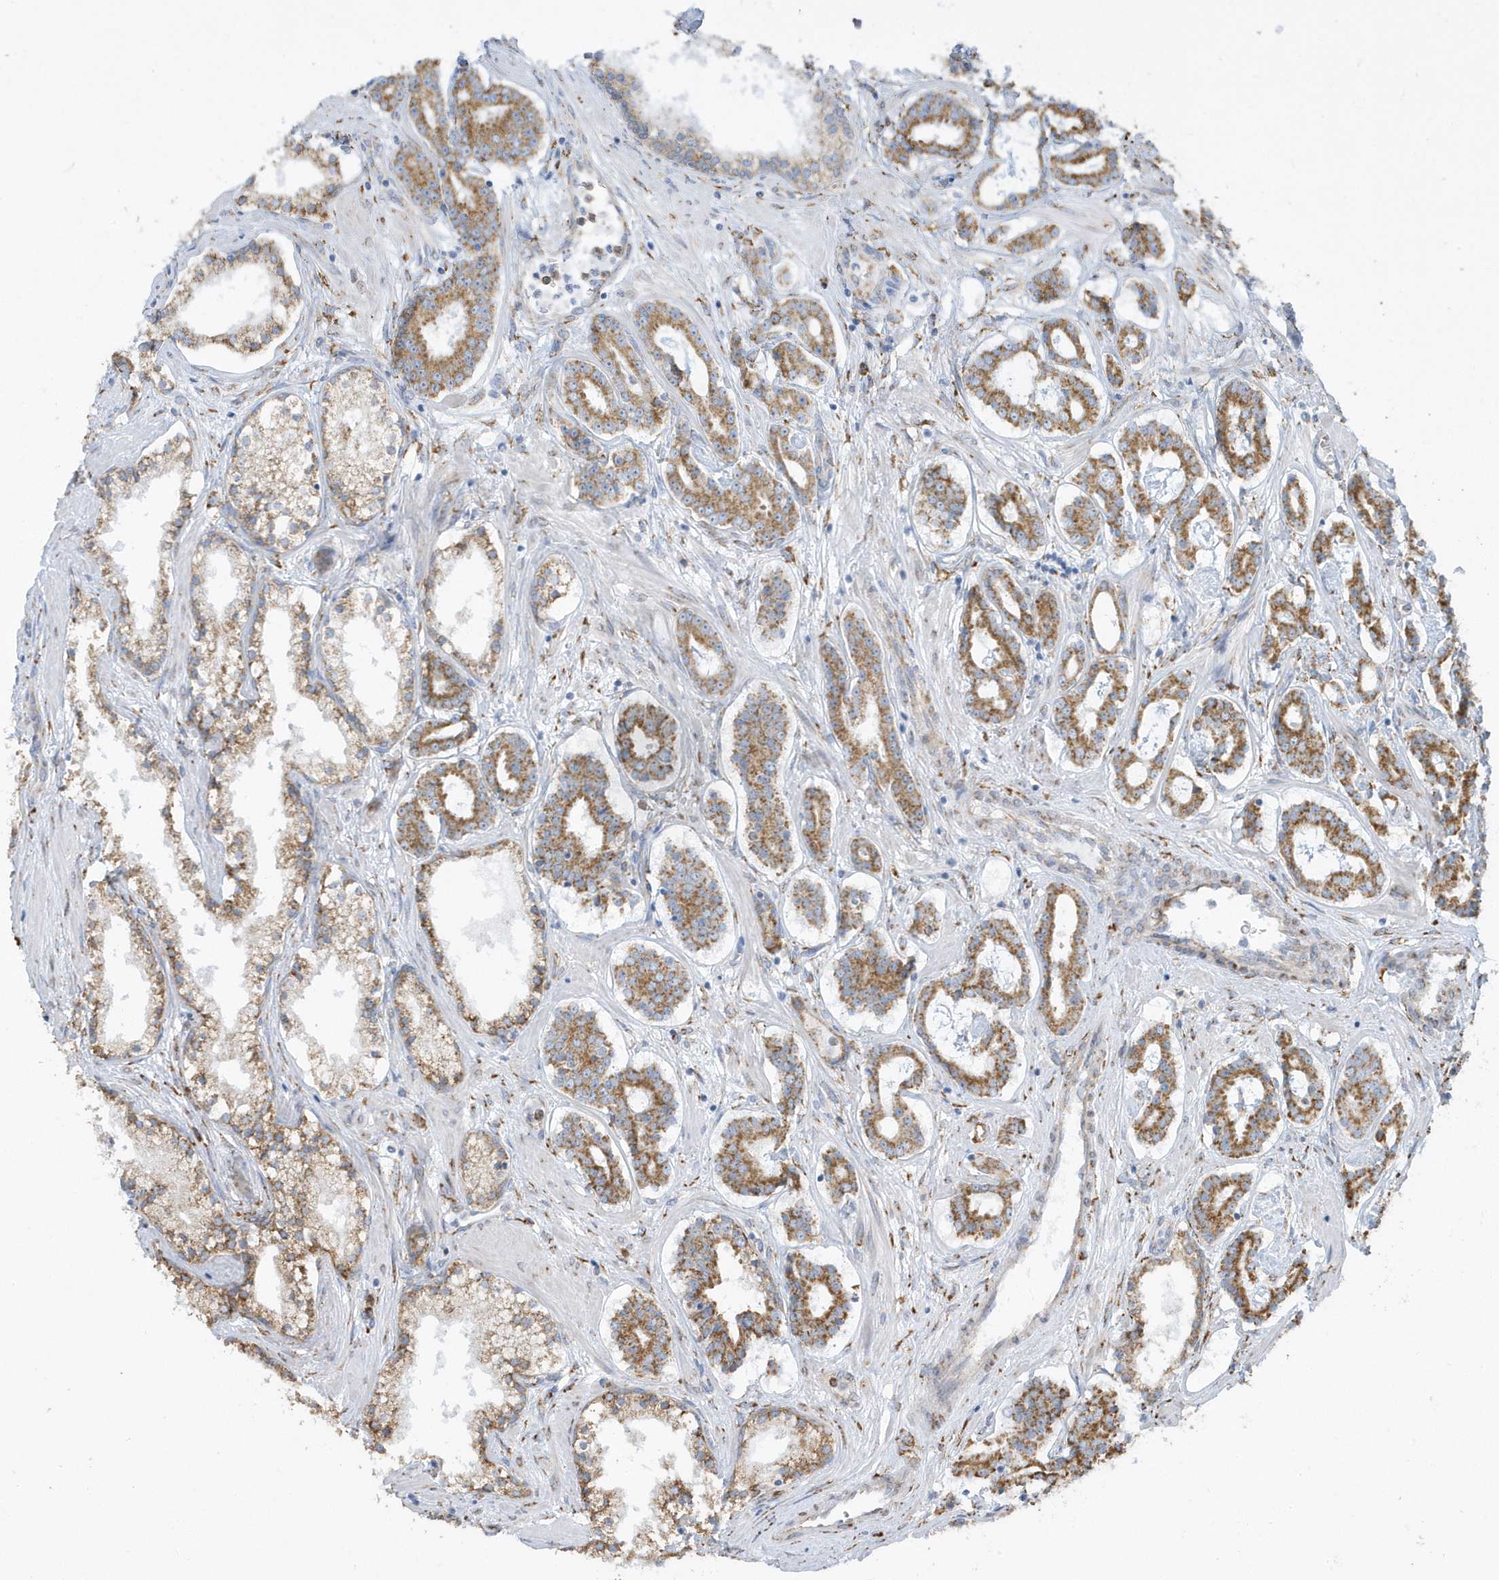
{"staining": {"intensity": "moderate", "quantity": ">75%", "location": "cytoplasmic/membranous"}, "tissue": "prostate cancer", "cell_type": "Tumor cells", "image_type": "cancer", "snomed": [{"axis": "morphology", "description": "Adenocarcinoma, High grade"}, {"axis": "topography", "description": "Prostate"}], "caption": "IHC micrograph of neoplastic tissue: prostate cancer stained using immunohistochemistry displays medium levels of moderate protein expression localized specifically in the cytoplasmic/membranous of tumor cells, appearing as a cytoplasmic/membranous brown color.", "gene": "DCAF1", "patient": {"sex": "male", "age": 58}}